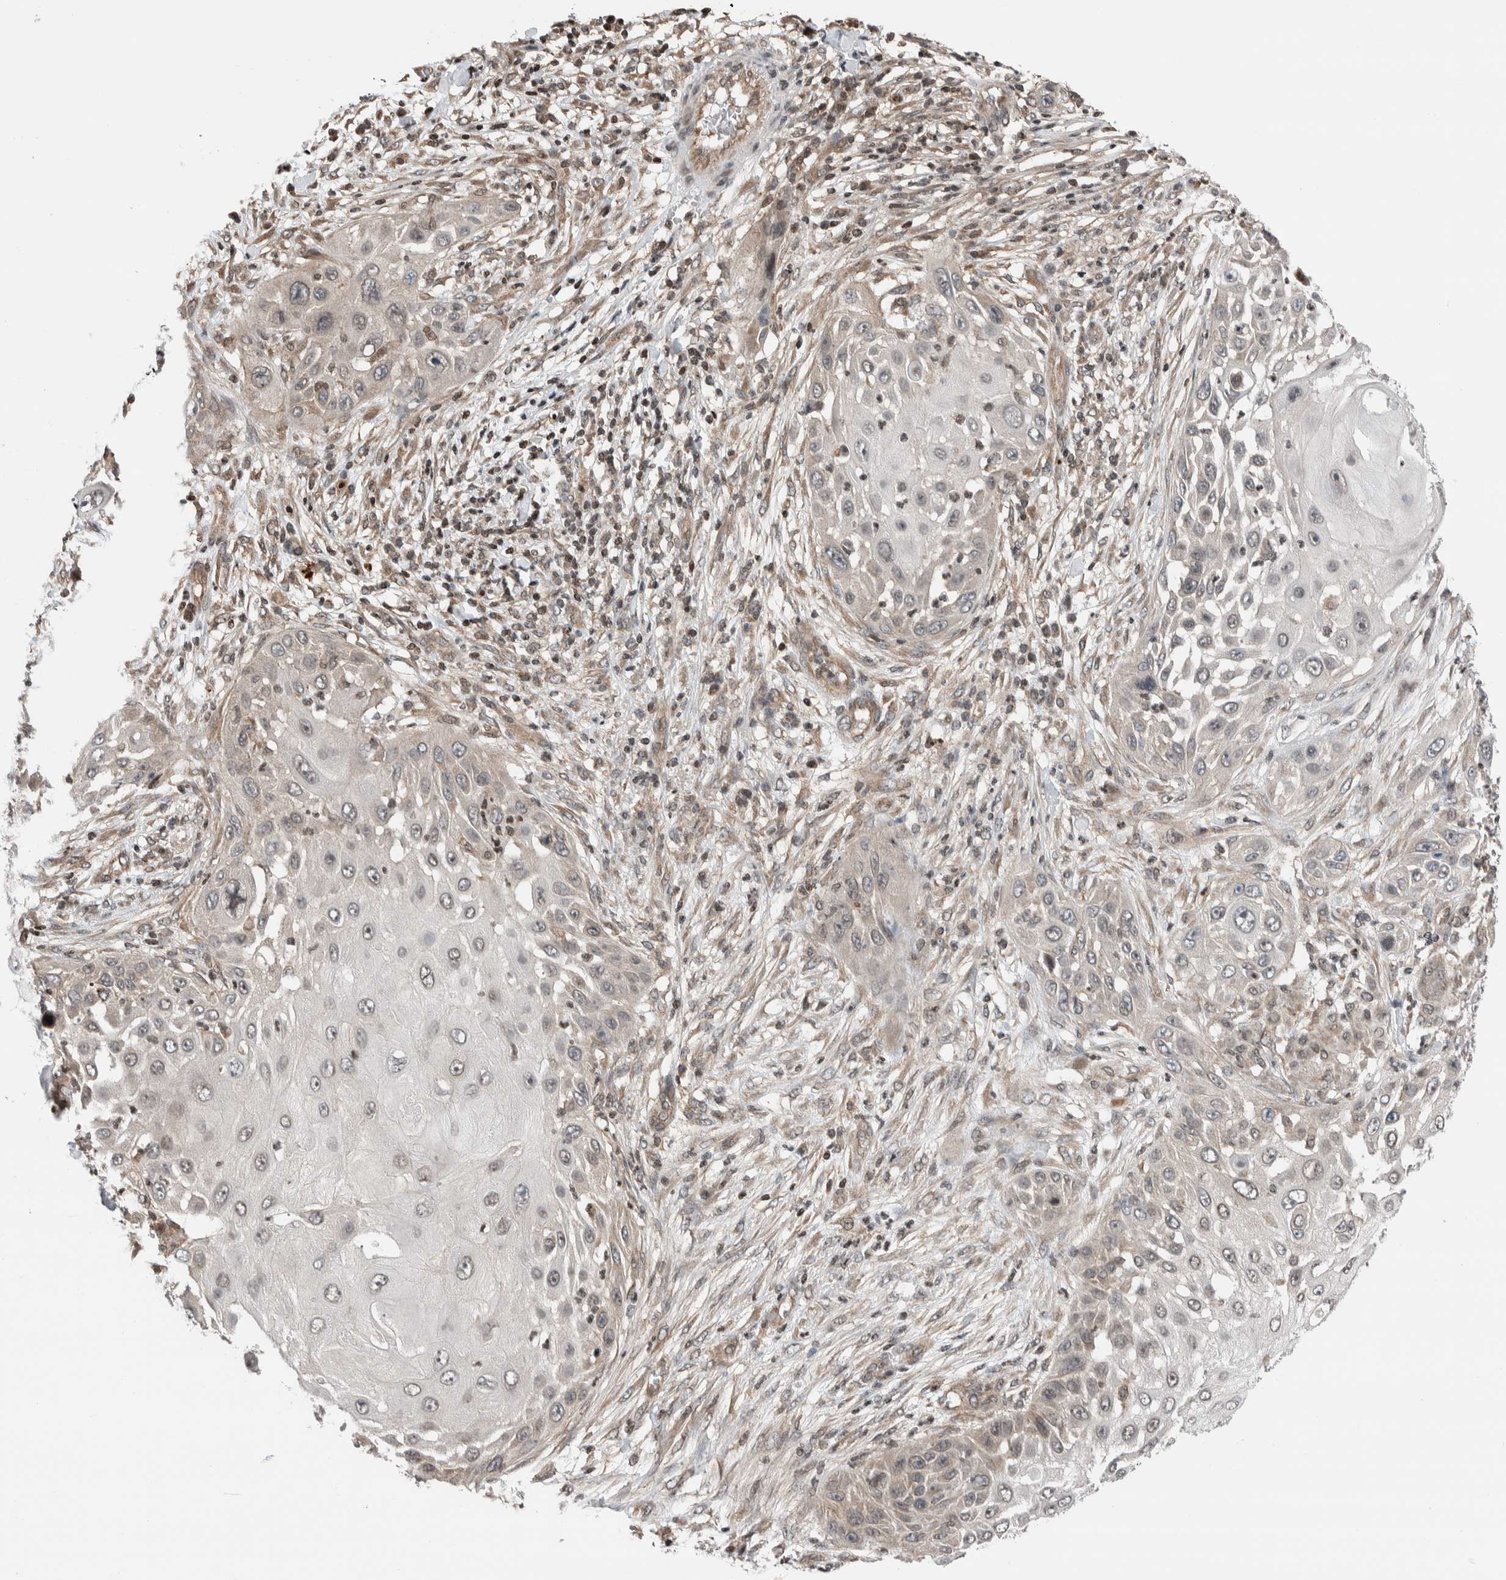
{"staining": {"intensity": "weak", "quantity": "<25%", "location": "nuclear"}, "tissue": "skin cancer", "cell_type": "Tumor cells", "image_type": "cancer", "snomed": [{"axis": "morphology", "description": "Squamous cell carcinoma, NOS"}, {"axis": "topography", "description": "Skin"}], "caption": "An image of skin cancer stained for a protein shows no brown staining in tumor cells.", "gene": "NPLOC4", "patient": {"sex": "female", "age": 44}}